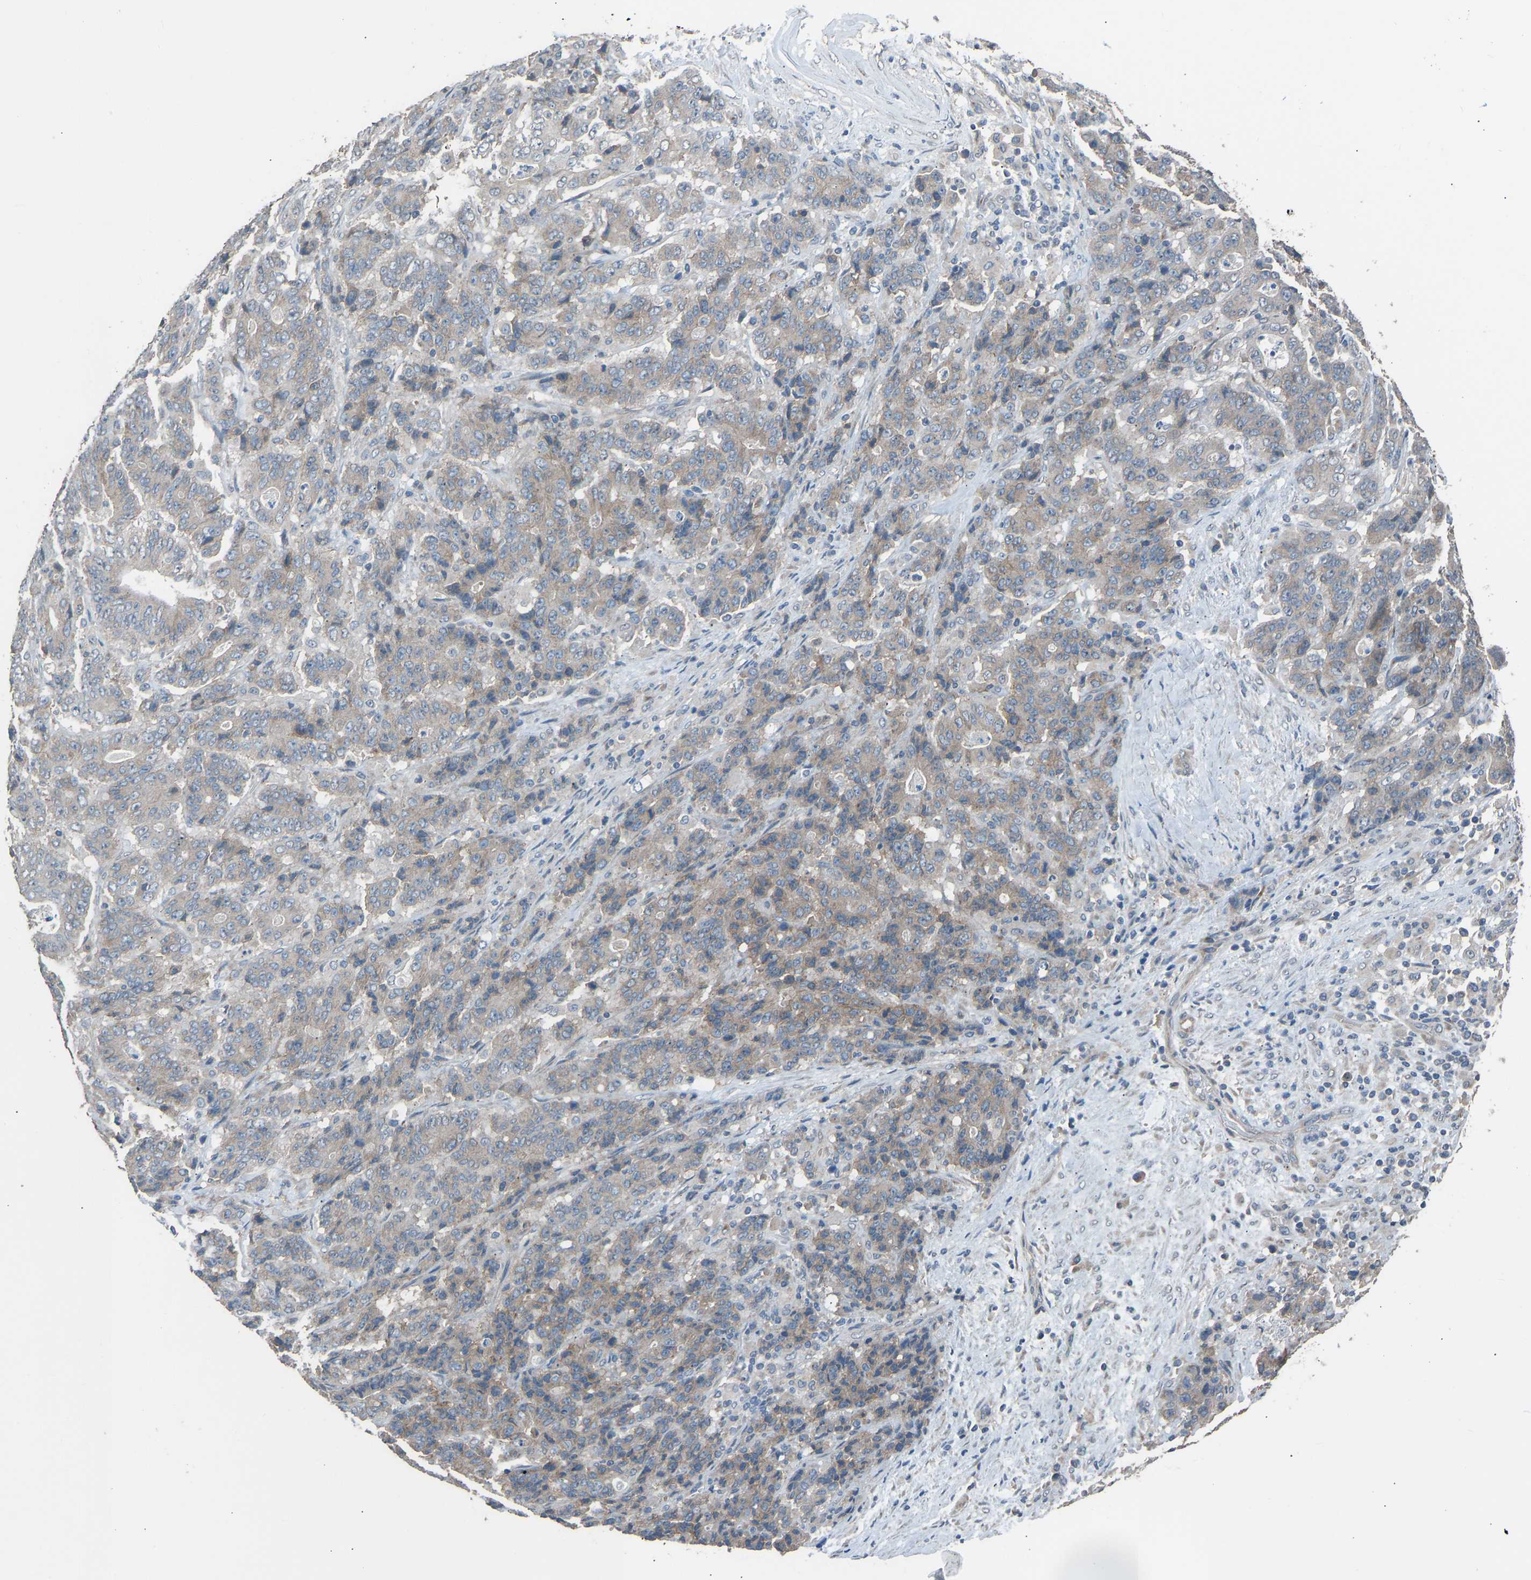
{"staining": {"intensity": "weak", "quantity": "25%-75%", "location": "cytoplasmic/membranous"}, "tissue": "stomach cancer", "cell_type": "Tumor cells", "image_type": "cancer", "snomed": [{"axis": "morphology", "description": "Adenocarcinoma, NOS"}, {"axis": "topography", "description": "Stomach"}], "caption": "Adenocarcinoma (stomach) stained with a brown dye shows weak cytoplasmic/membranous positive expression in approximately 25%-75% of tumor cells.", "gene": "SLC43A1", "patient": {"sex": "female", "age": 73}}